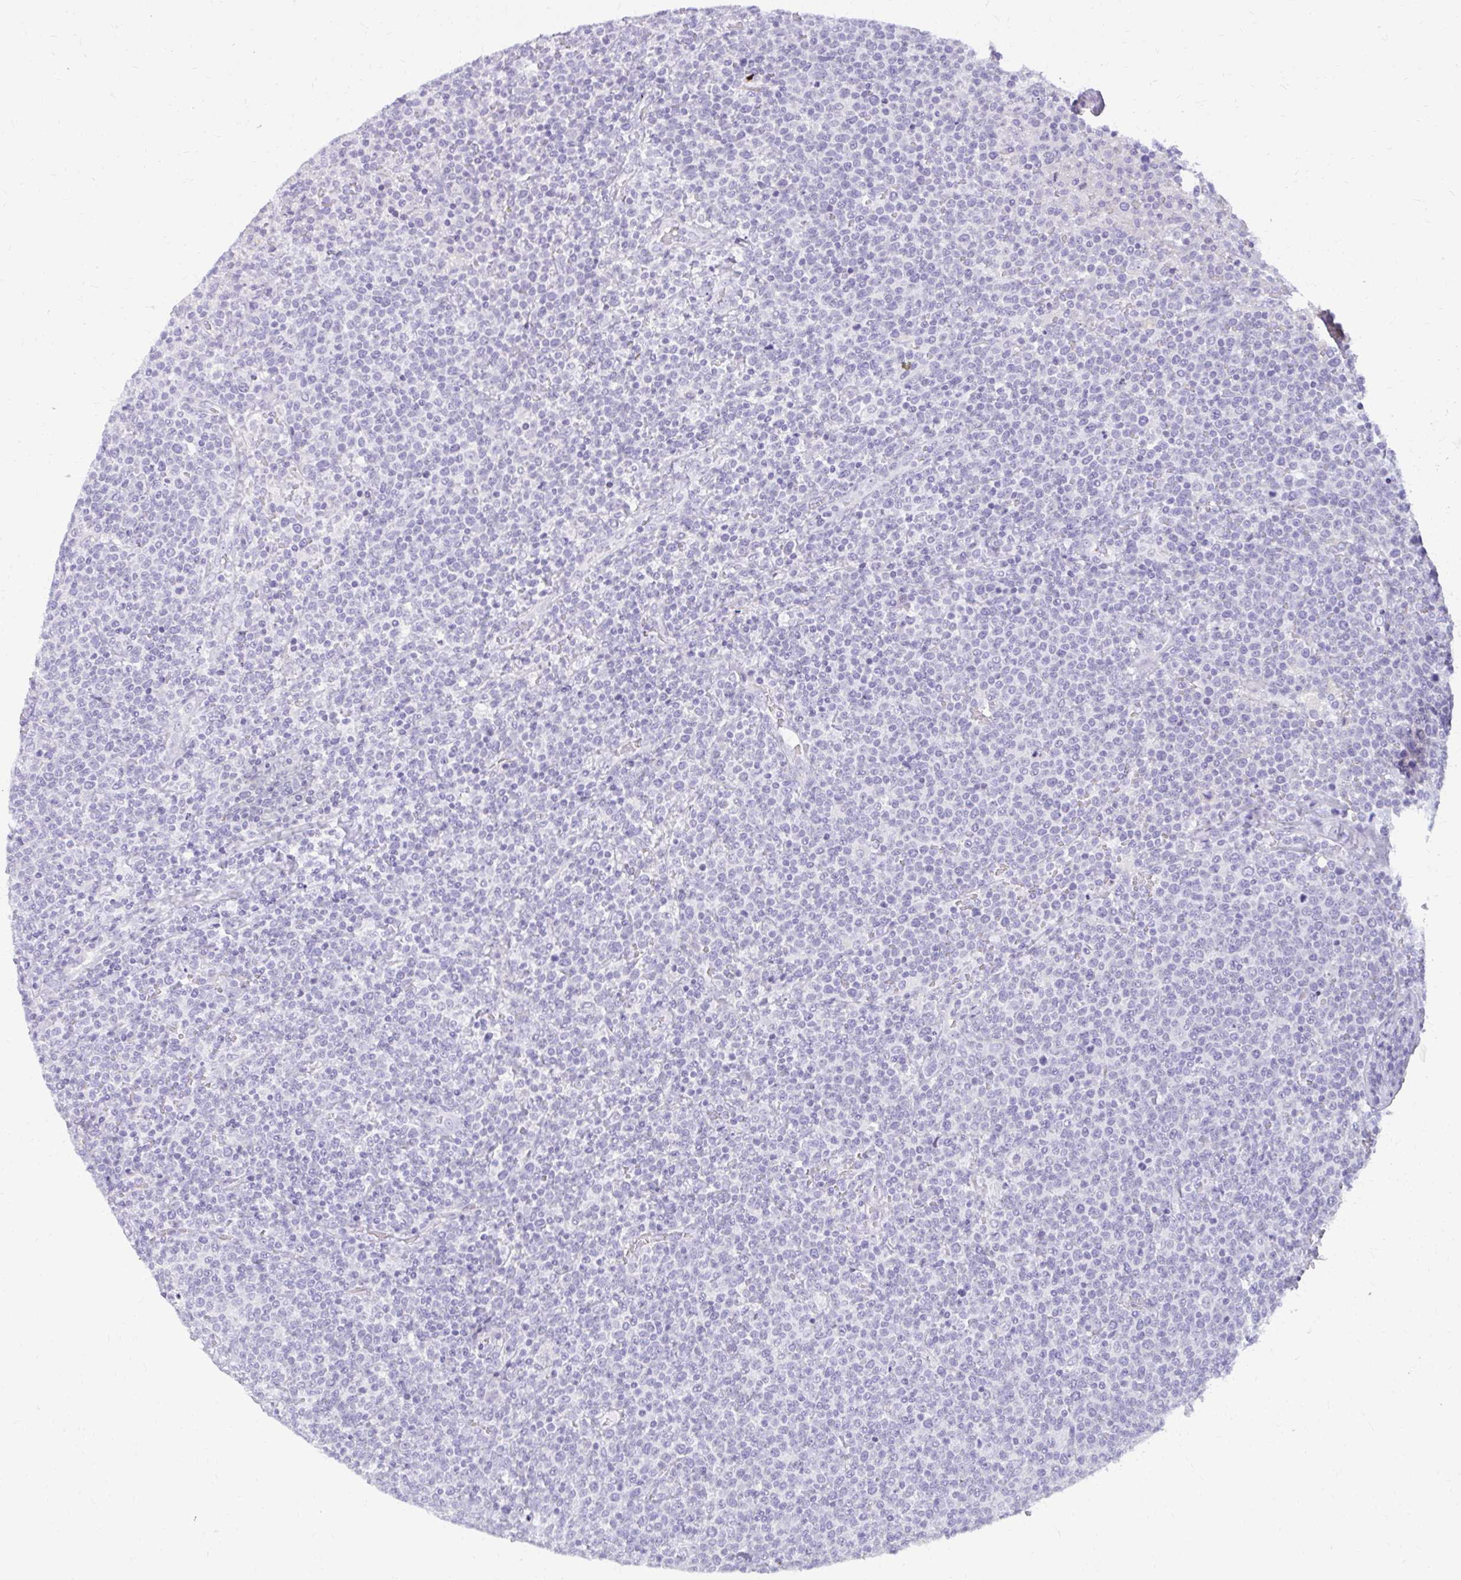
{"staining": {"intensity": "negative", "quantity": "none", "location": "none"}, "tissue": "lymphoma", "cell_type": "Tumor cells", "image_type": "cancer", "snomed": [{"axis": "morphology", "description": "Malignant lymphoma, non-Hodgkin's type, High grade"}, {"axis": "topography", "description": "Lymph node"}], "caption": "A histopathology image of high-grade malignant lymphoma, non-Hodgkin's type stained for a protein exhibits no brown staining in tumor cells.", "gene": "PRAP1", "patient": {"sex": "male", "age": 61}}